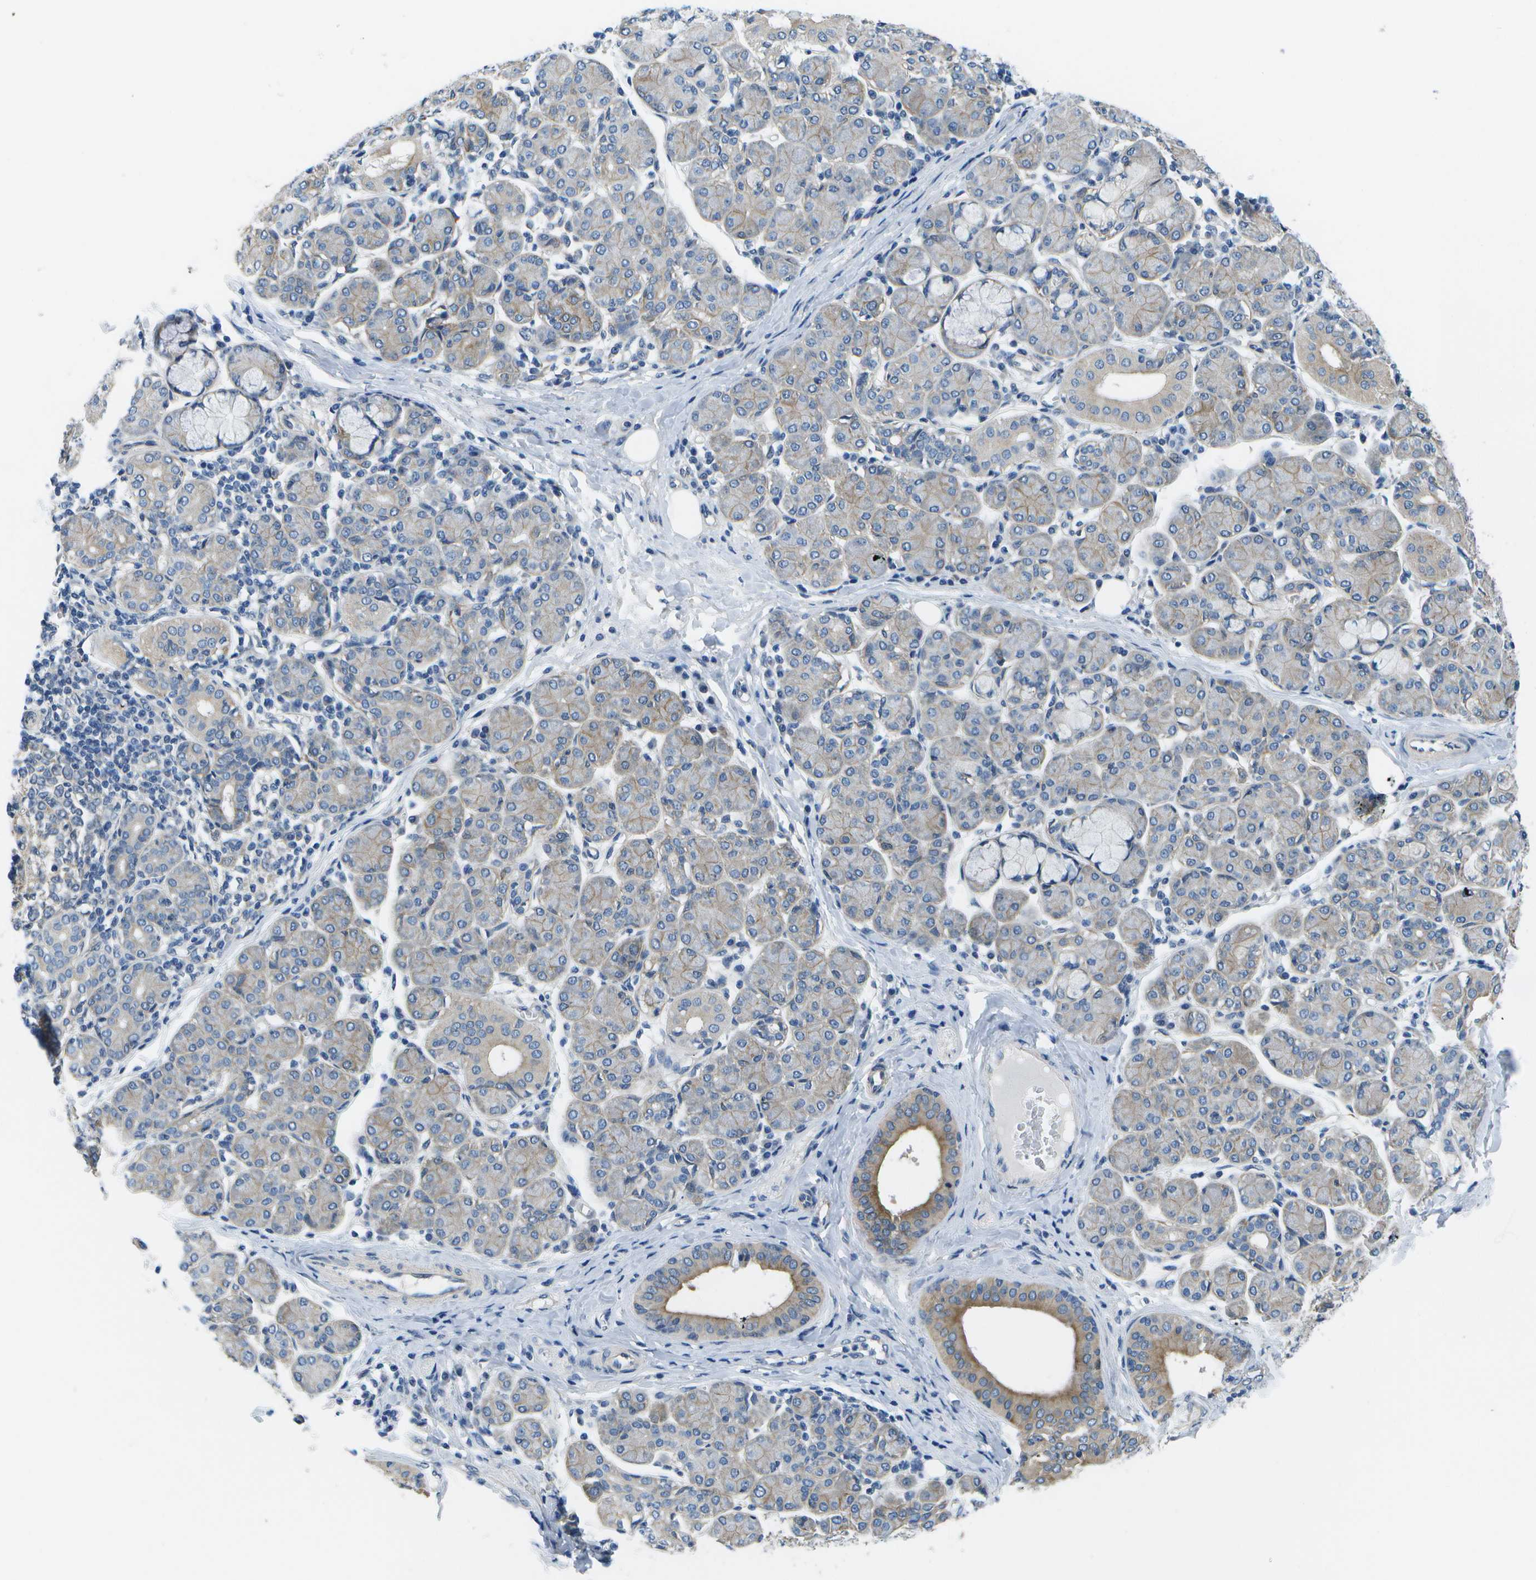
{"staining": {"intensity": "moderate", "quantity": "<25%", "location": "cytoplasmic/membranous"}, "tissue": "salivary gland", "cell_type": "Glandular cells", "image_type": "normal", "snomed": [{"axis": "morphology", "description": "Normal tissue, NOS"}, {"axis": "morphology", "description": "Inflammation, NOS"}, {"axis": "topography", "description": "Lymph node"}, {"axis": "topography", "description": "Salivary gland"}], "caption": "Benign salivary gland shows moderate cytoplasmic/membranous expression in about <25% of glandular cells.", "gene": "P3H1", "patient": {"sex": "male", "age": 3}}